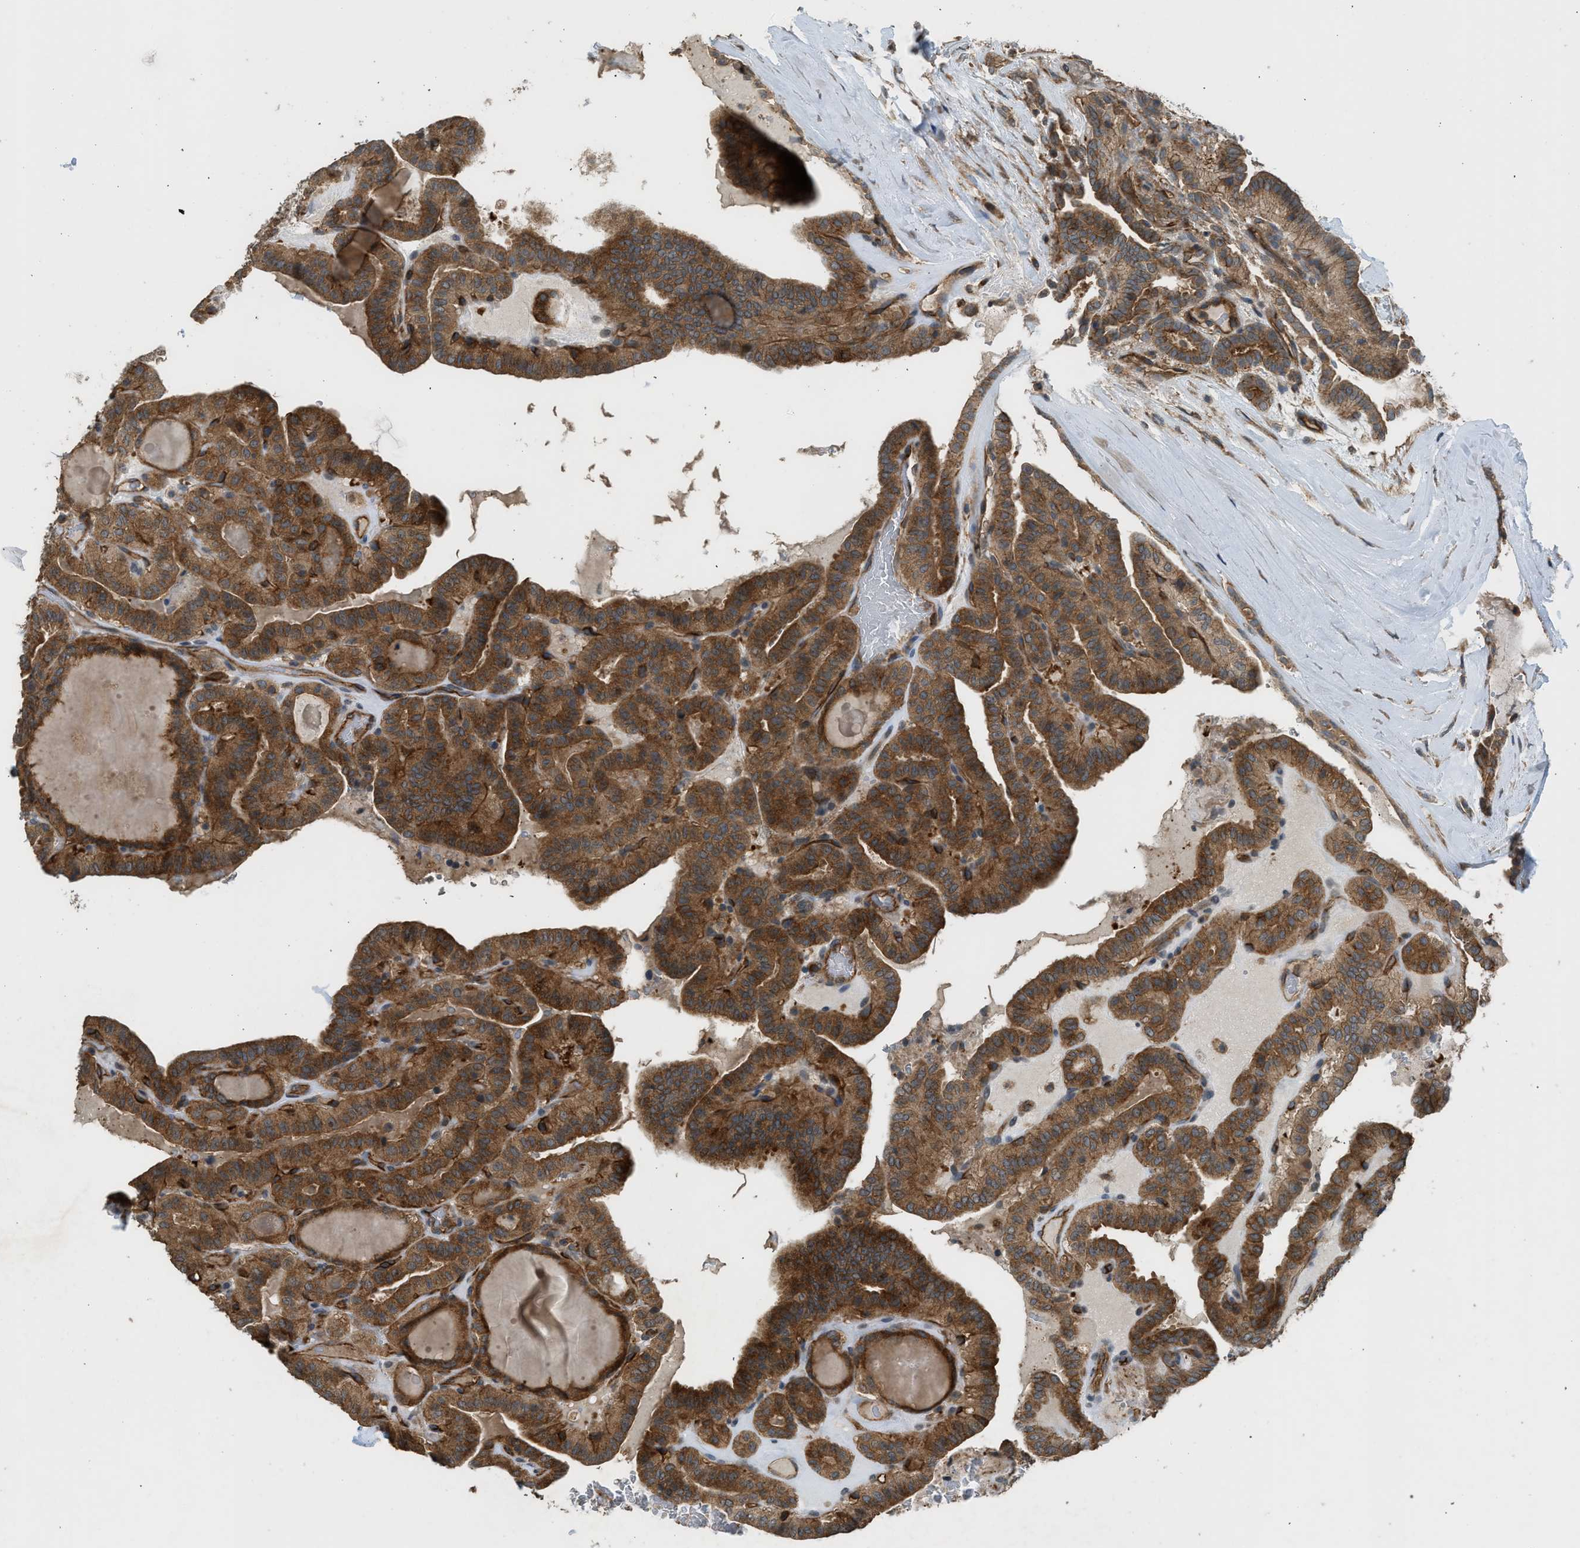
{"staining": {"intensity": "strong", "quantity": ">75%", "location": "cytoplasmic/membranous"}, "tissue": "thyroid cancer", "cell_type": "Tumor cells", "image_type": "cancer", "snomed": [{"axis": "morphology", "description": "Papillary adenocarcinoma, NOS"}, {"axis": "topography", "description": "Thyroid gland"}], "caption": "Brown immunohistochemical staining in papillary adenocarcinoma (thyroid) displays strong cytoplasmic/membranous staining in about >75% of tumor cells. (DAB (3,3'-diaminobenzidine) IHC, brown staining for protein, blue staining for nuclei).", "gene": "HIP1R", "patient": {"sex": "male", "age": 77}}